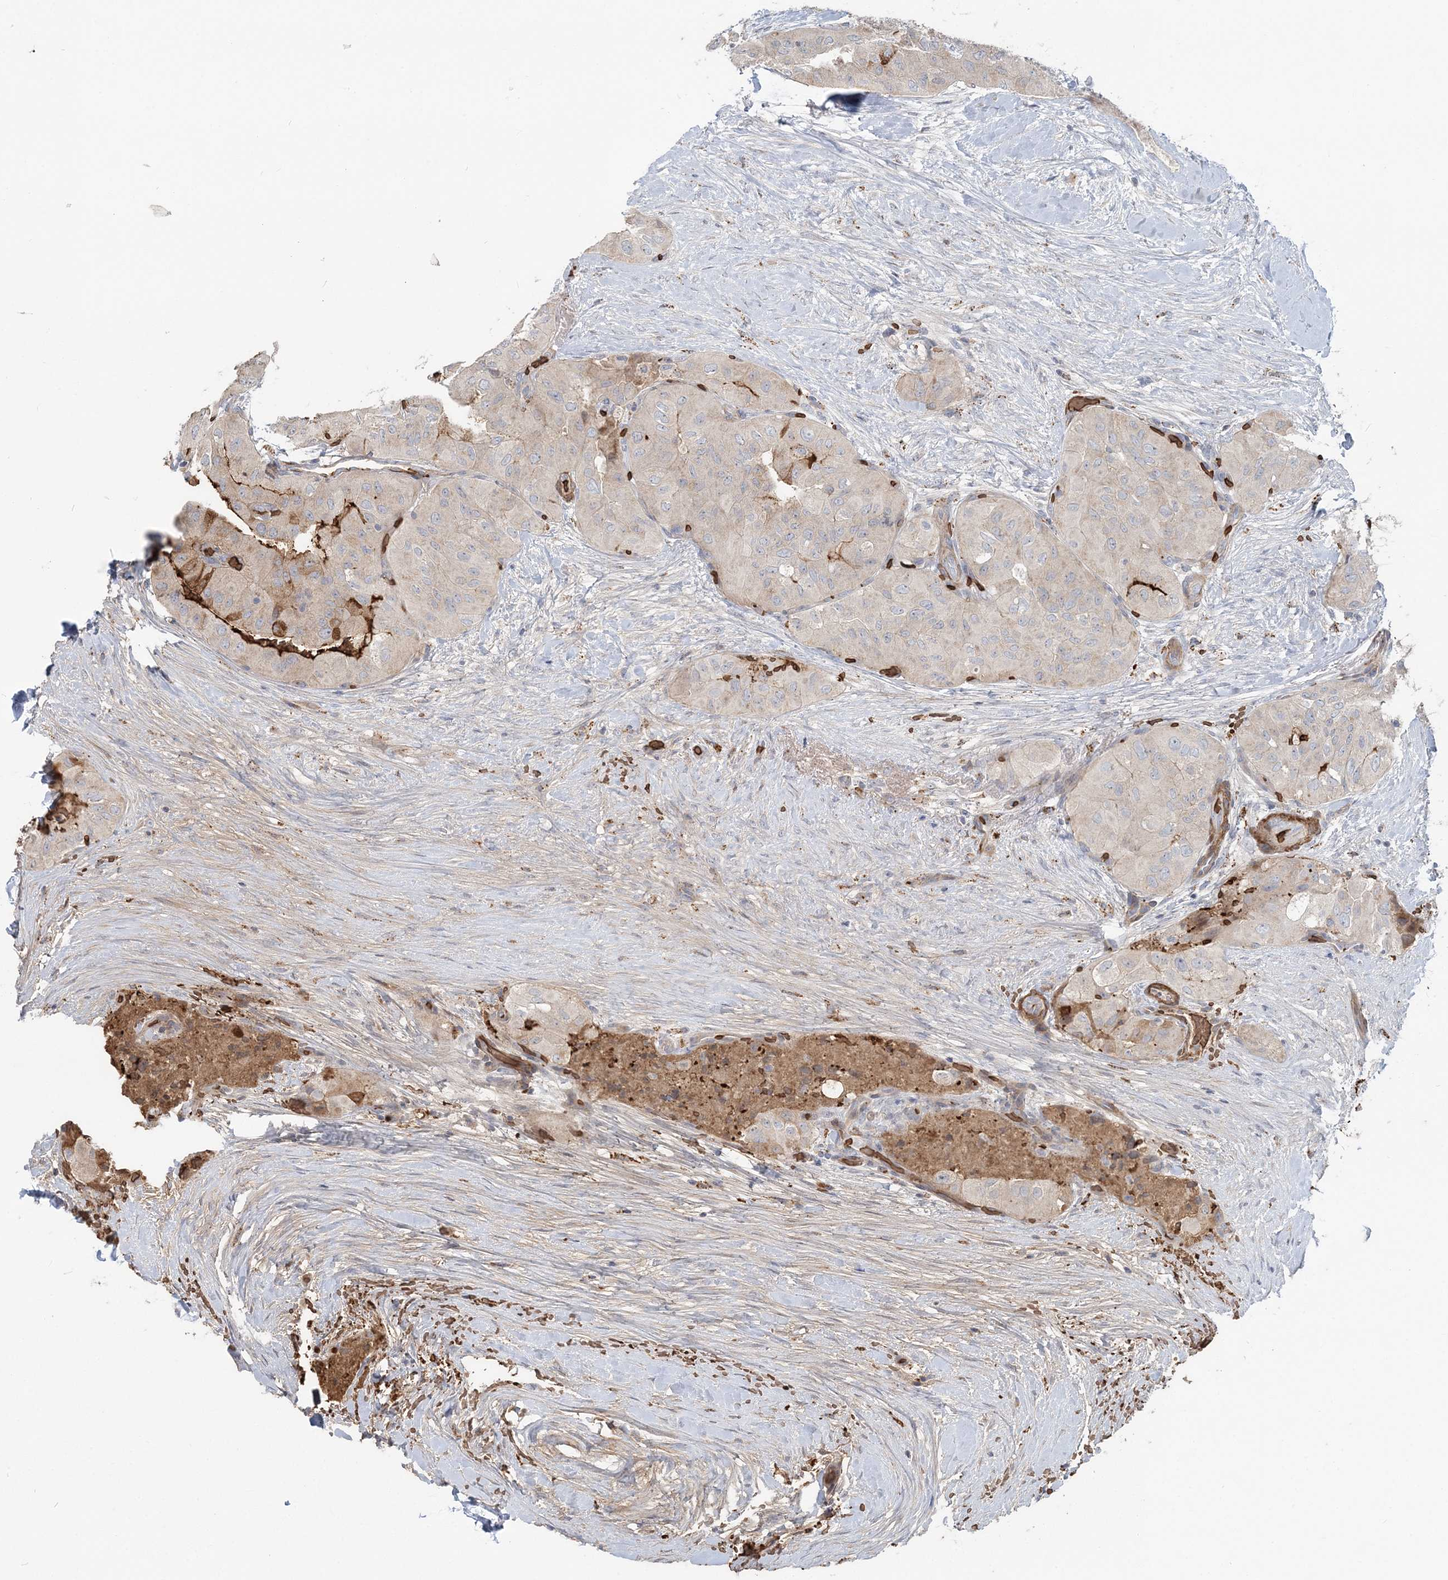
{"staining": {"intensity": "moderate", "quantity": "<25%", "location": "cytoplasmic/membranous"}, "tissue": "thyroid cancer", "cell_type": "Tumor cells", "image_type": "cancer", "snomed": [{"axis": "morphology", "description": "Papillary adenocarcinoma, NOS"}, {"axis": "topography", "description": "Thyroid gland"}], "caption": "Immunohistochemistry (DAB (3,3'-diaminobenzidine)) staining of thyroid cancer (papillary adenocarcinoma) reveals moderate cytoplasmic/membranous protein expression in approximately <25% of tumor cells. The staining was performed using DAB (3,3'-diaminobenzidine), with brown indicating positive protein expression. Nuclei are stained blue with hematoxylin.", "gene": "SERINC1", "patient": {"sex": "female", "age": 59}}